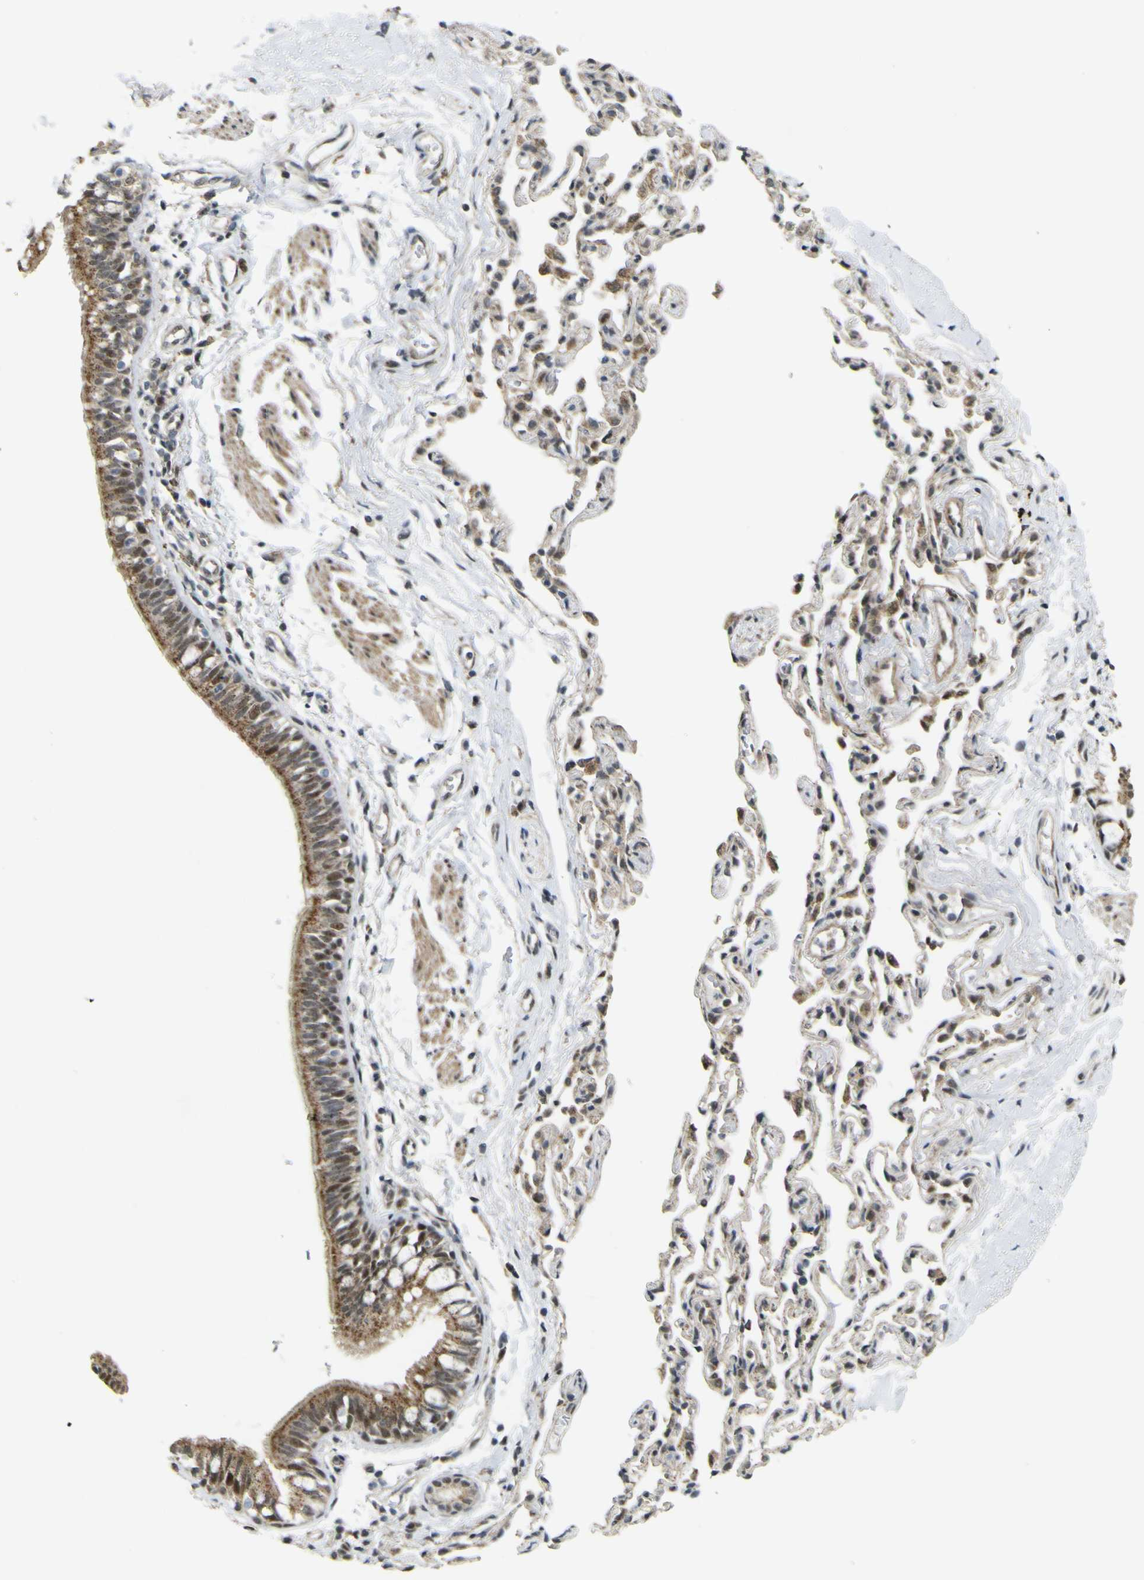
{"staining": {"intensity": "strong", "quantity": ">75%", "location": "cytoplasmic/membranous,nuclear"}, "tissue": "bronchus", "cell_type": "Respiratory epithelial cells", "image_type": "normal", "snomed": [{"axis": "morphology", "description": "Normal tissue, NOS"}, {"axis": "topography", "description": "Bronchus"}, {"axis": "topography", "description": "Lung"}], "caption": "Bronchus stained for a protein exhibits strong cytoplasmic/membranous,nuclear positivity in respiratory epithelial cells. The staining was performed using DAB (3,3'-diaminobenzidine) to visualize the protein expression in brown, while the nuclei were stained in blue with hematoxylin (Magnification: 20x).", "gene": "ACBD5", "patient": {"sex": "male", "age": 64}}